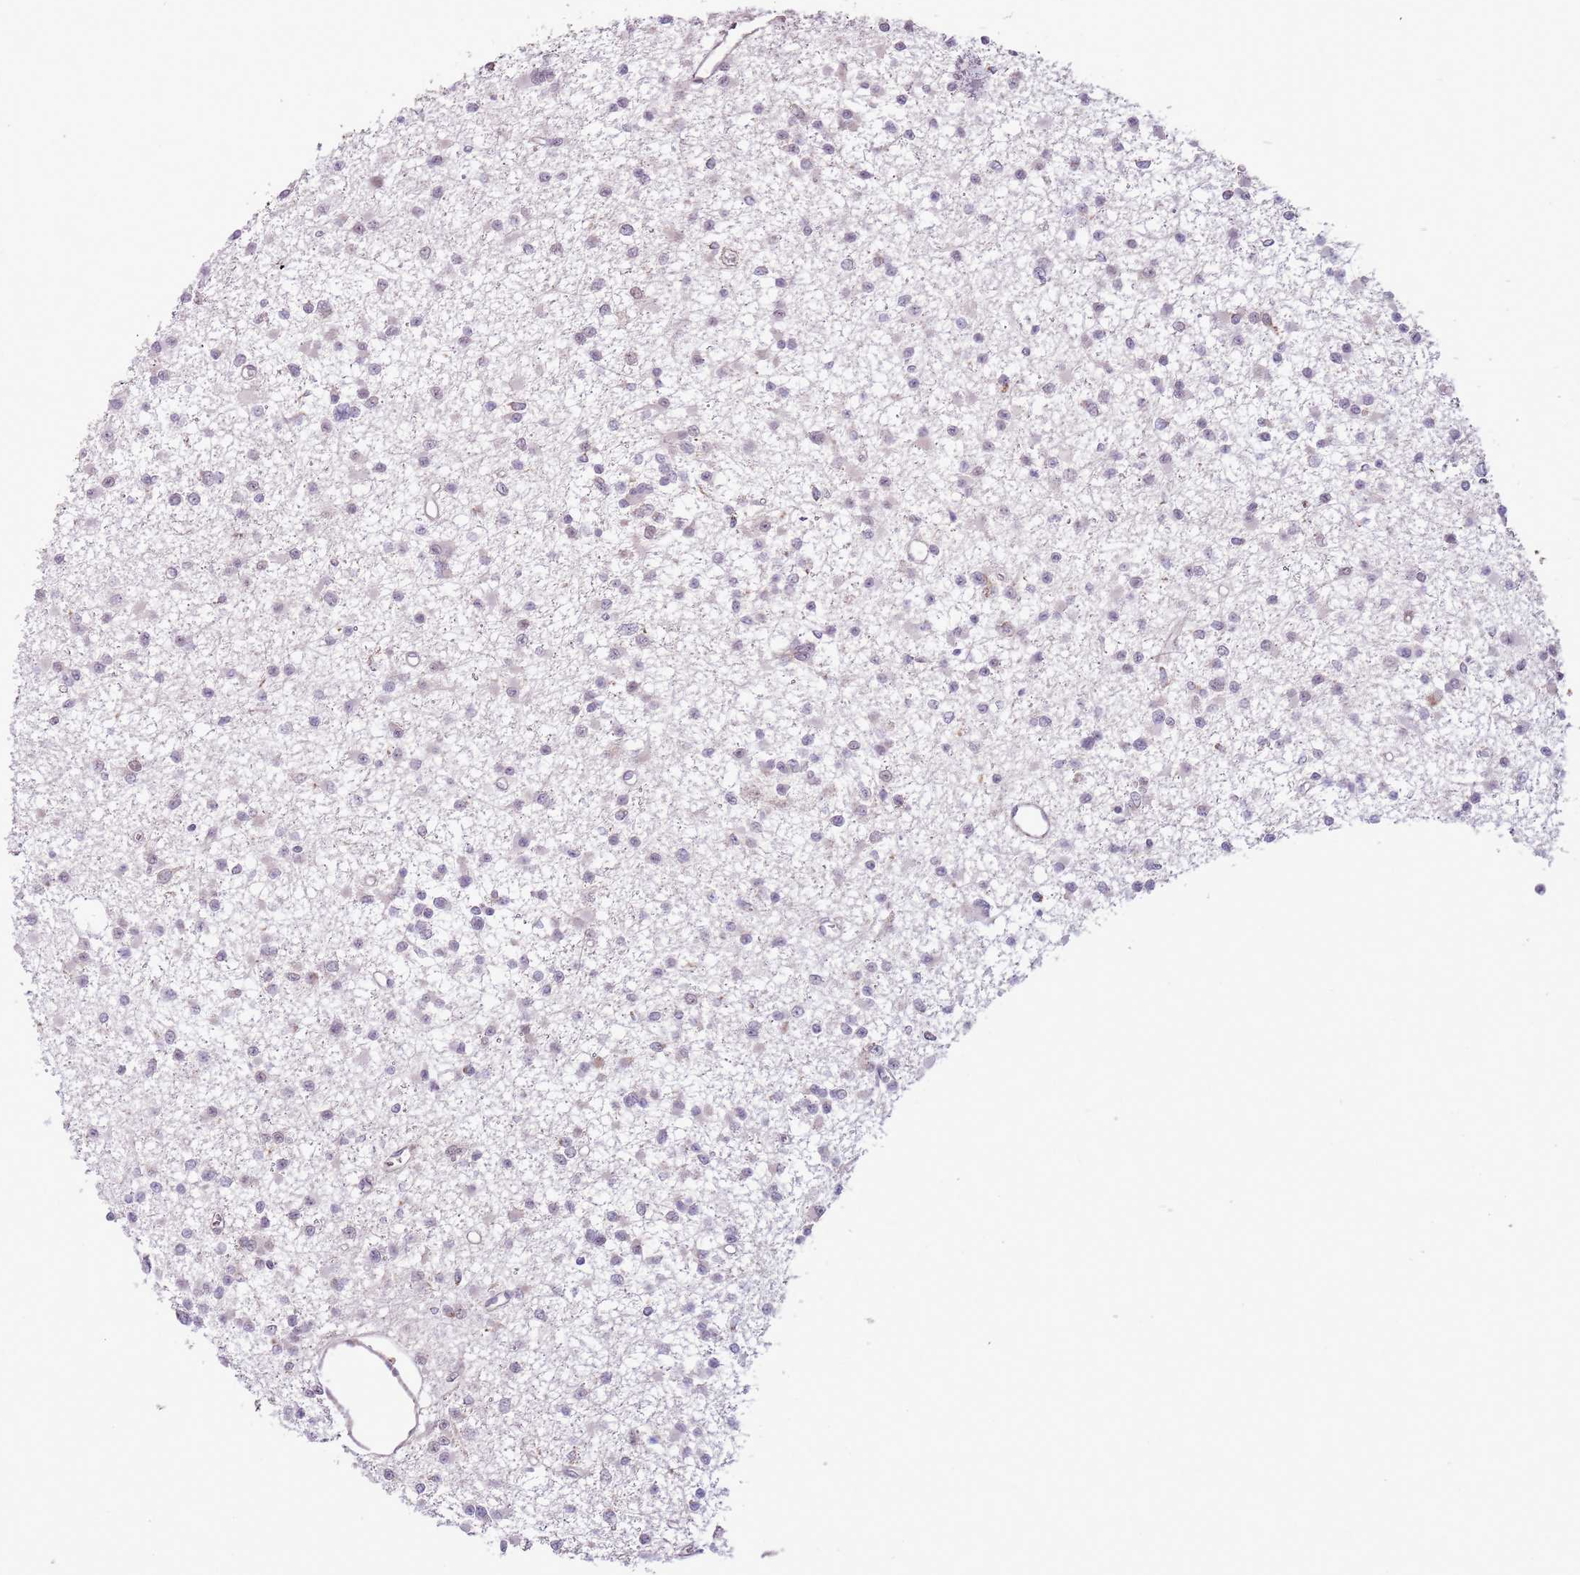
{"staining": {"intensity": "negative", "quantity": "none", "location": "none"}, "tissue": "glioma", "cell_type": "Tumor cells", "image_type": "cancer", "snomed": [{"axis": "morphology", "description": "Glioma, malignant, Low grade"}, {"axis": "topography", "description": "Brain"}], "caption": "This is a photomicrograph of immunohistochemistry (IHC) staining of glioma, which shows no expression in tumor cells. The staining was performed using DAB (3,3'-diaminobenzidine) to visualize the protein expression in brown, while the nuclei were stained in blue with hematoxylin (Magnification: 20x).", "gene": "MLLT11", "patient": {"sex": "female", "age": 22}}